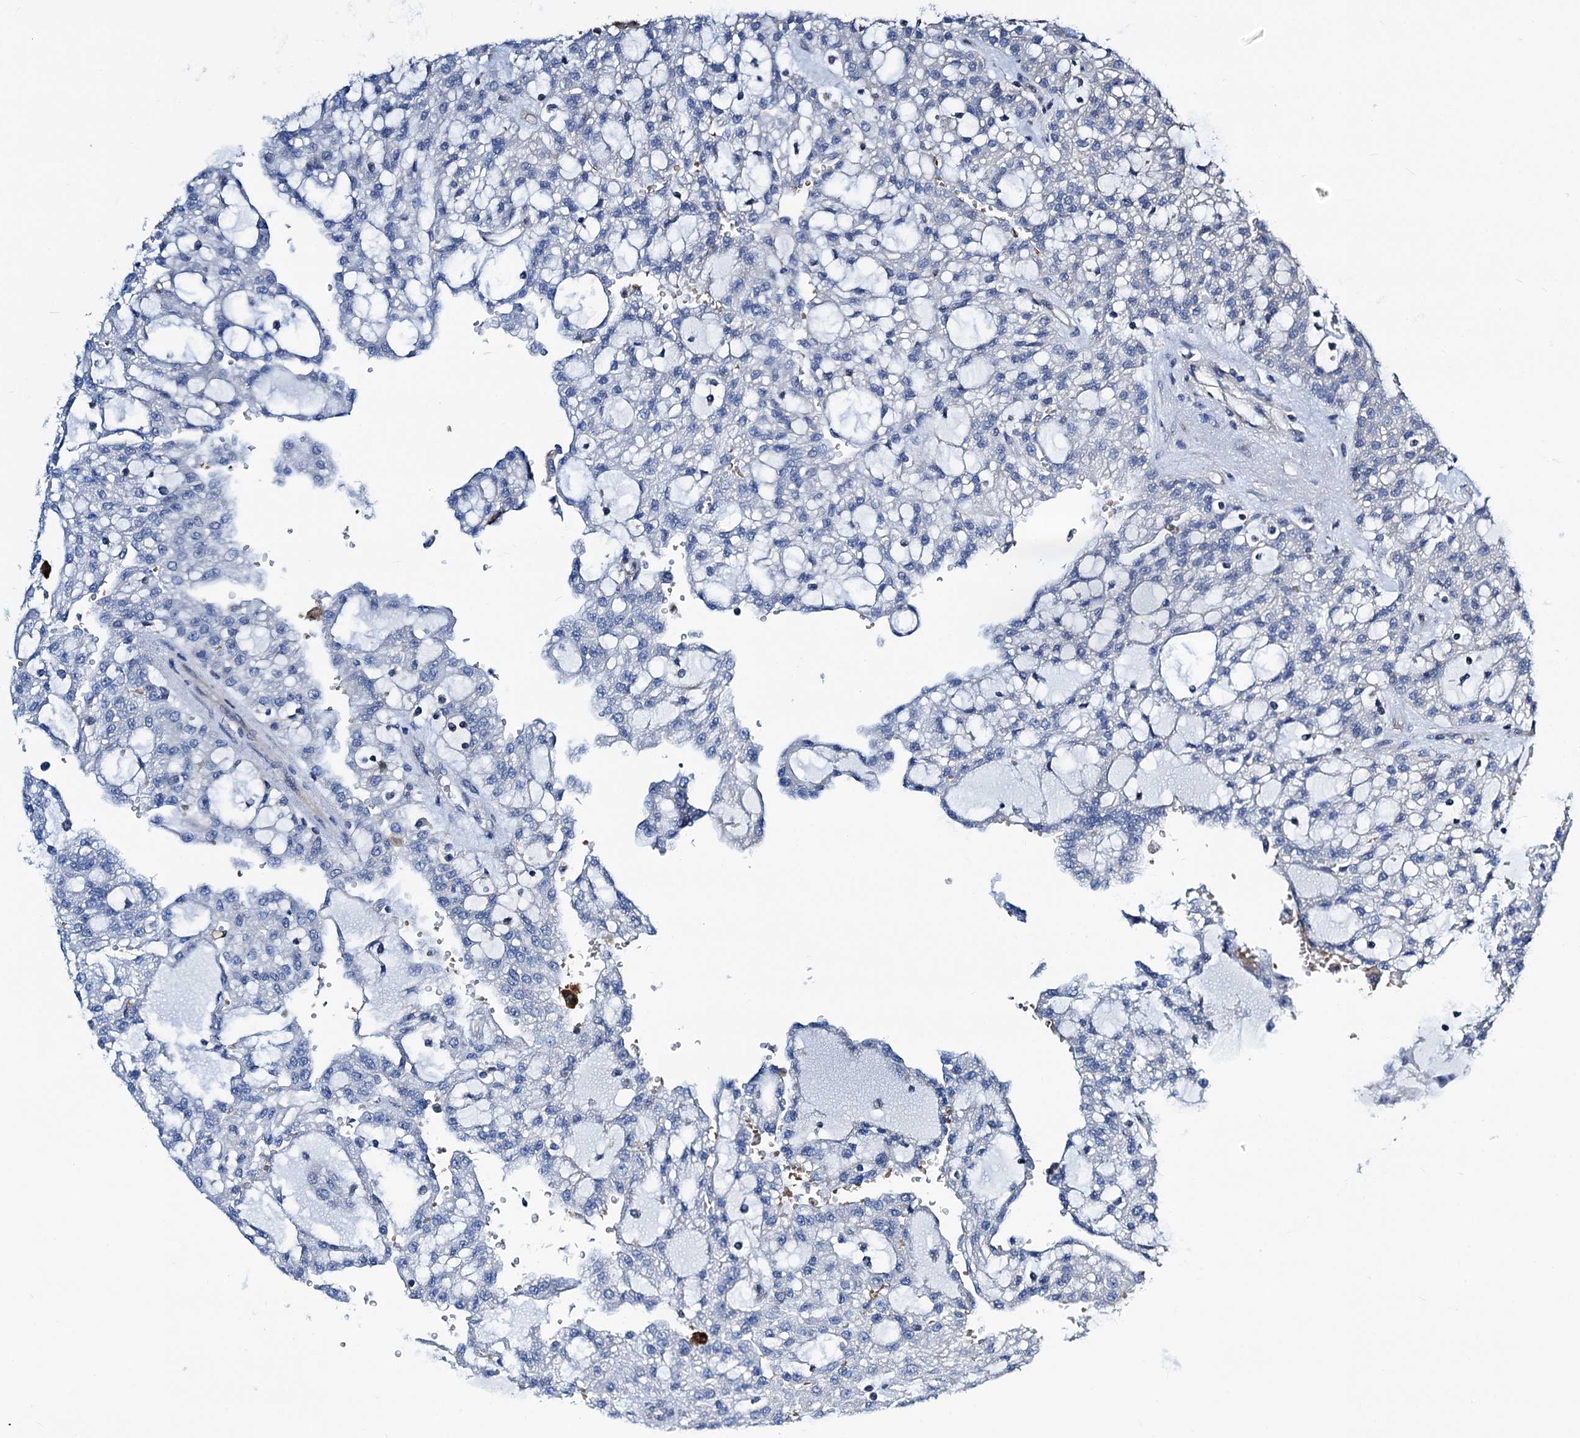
{"staining": {"intensity": "negative", "quantity": "none", "location": "none"}, "tissue": "renal cancer", "cell_type": "Tumor cells", "image_type": "cancer", "snomed": [{"axis": "morphology", "description": "Adenocarcinoma, NOS"}, {"axis": "topography", "description": "Kidney"}], "caption": "High power microscopy histopathology image of an immunohistochemistry (IHC) histopathology image of renal adenocarcinoma, revealing no significant expression in tumor cells. (DAB immunohistochemistry (IHC) with hematoxylin counter stain).", "gene": "GCOM1", "patient": {"sex": "male", "age": 63}}